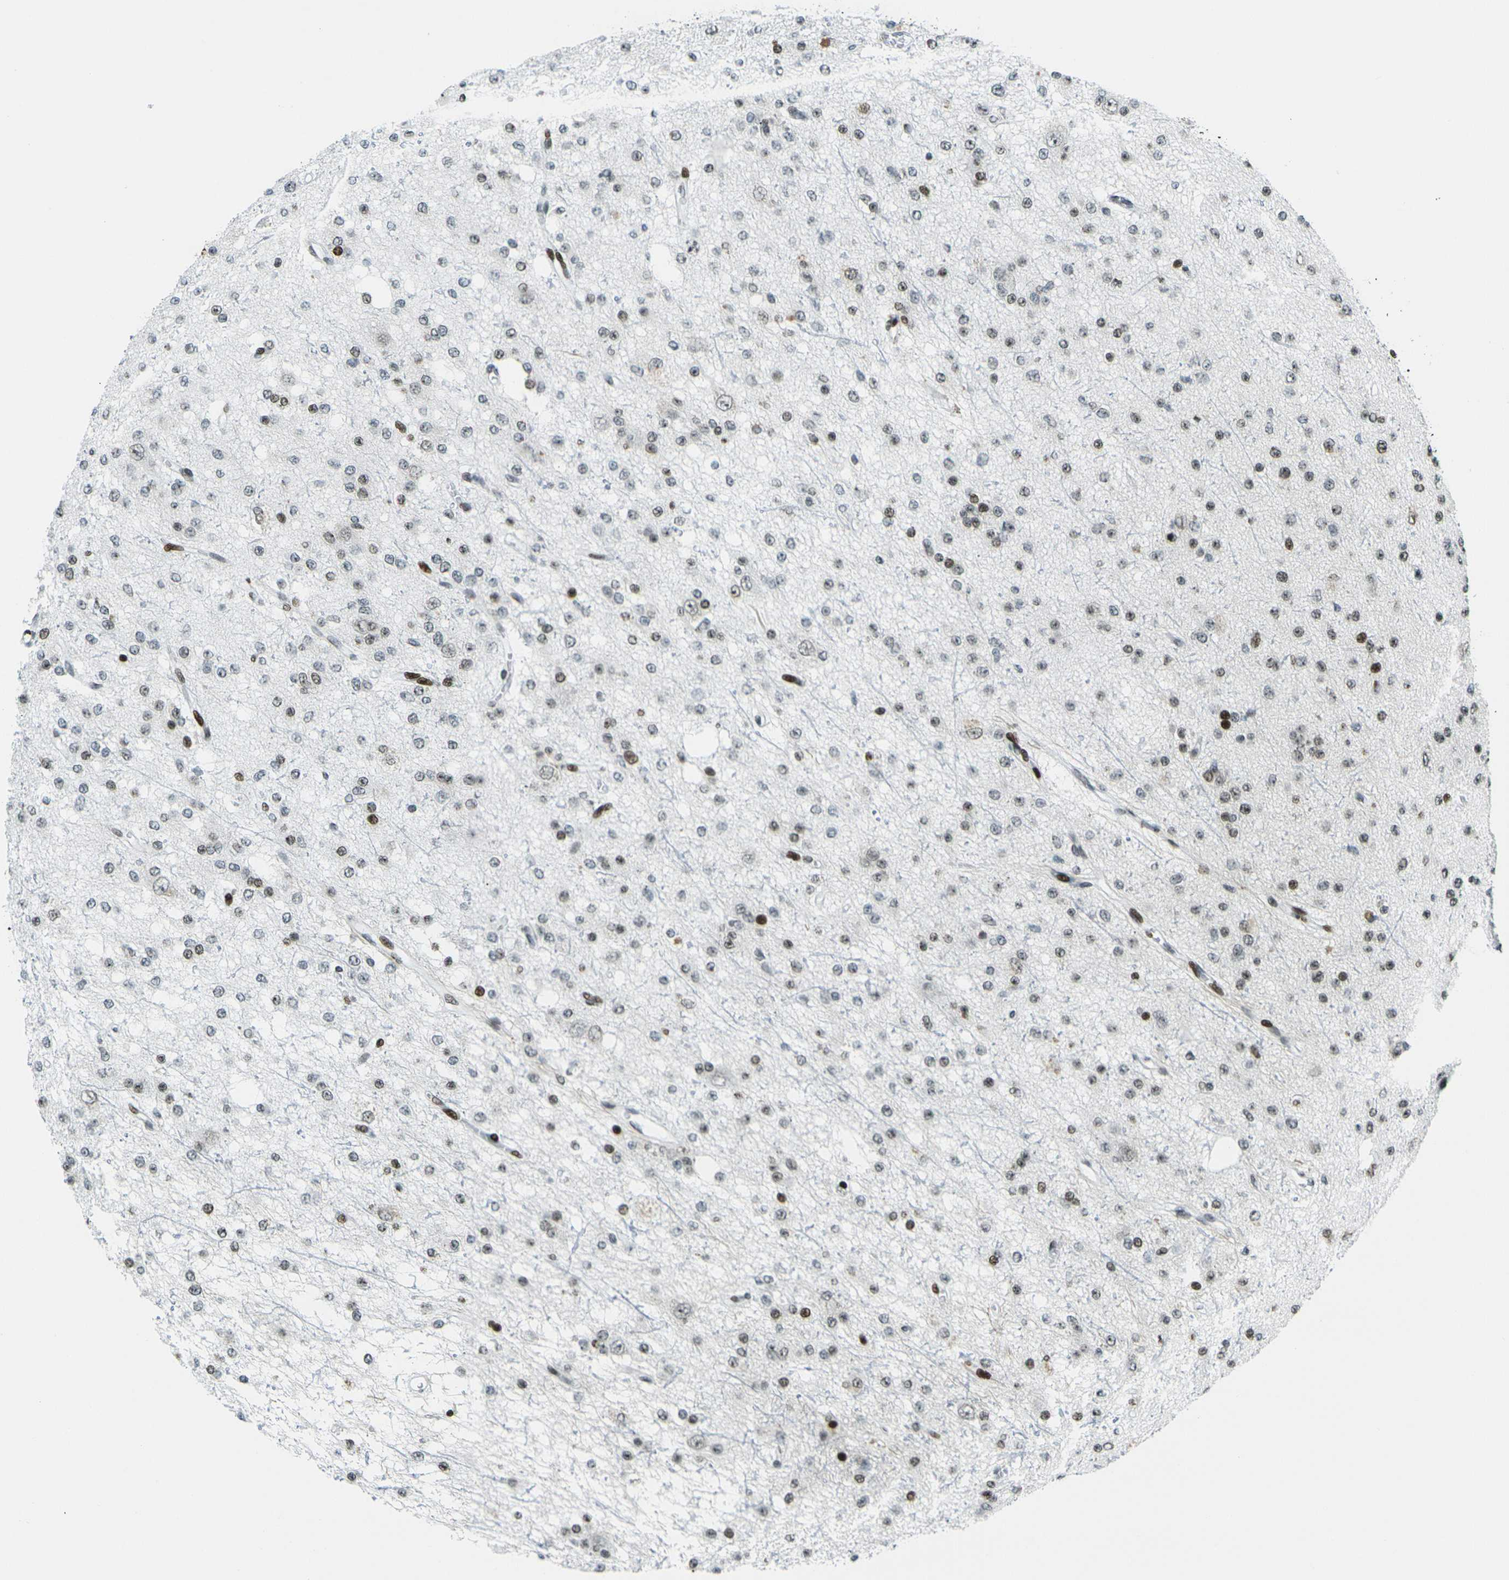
{"staining": {"intensity": "moderate", "quantity": "<25%", "location": "nuclear"}, "tissue": "glioma", "cell_type": "Tumor cells", "image_type": "cancer", "snomed": [{"axis": "morphology", "description": "Glioma, malignant, Low grade"}, {"axis": "topography", "description": "Brain"}], "caption": "Moderate nuclear positivity is appreciated in about <25% of tumor cells in glioma.", "gene": "H3-3A", "patient": {"sex": "male", "age": 38}}